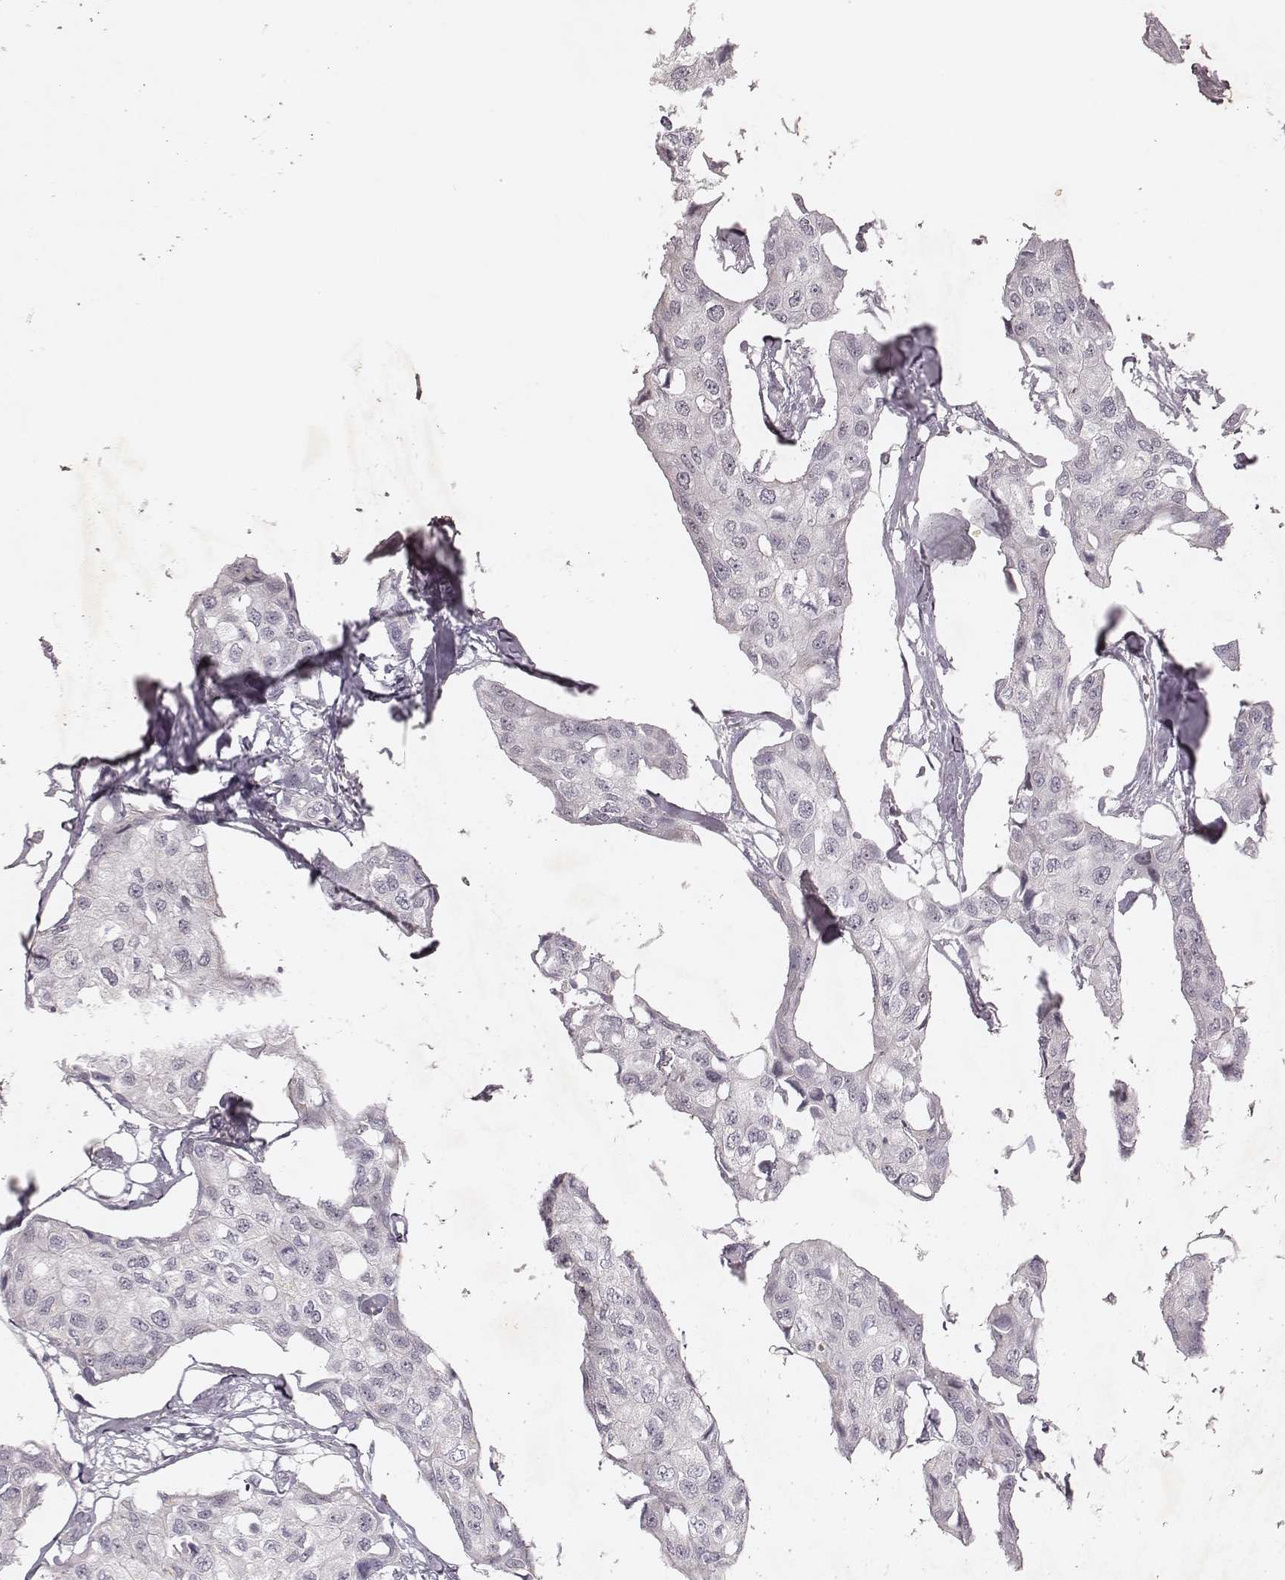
{"staining": {"intensity": "negative", "quantity": "none", "location": "none"}, "tissue": "breast cancer", "cell_type": "Tumor cells", "image_type": "cancer", "snomed": [{"axis": "morphology", "description": "Duct carcinoma"}, {"axis": "topography", "description": "Breast"}], "caption": "Invasive ductal carcinoma (breast) was stained to show a protein in brown. There is no significant expression in tumor cells. Nuclei are stained in blue.", "gene": "FAM13B", "patient": {"sex": "female", "age": 80}}